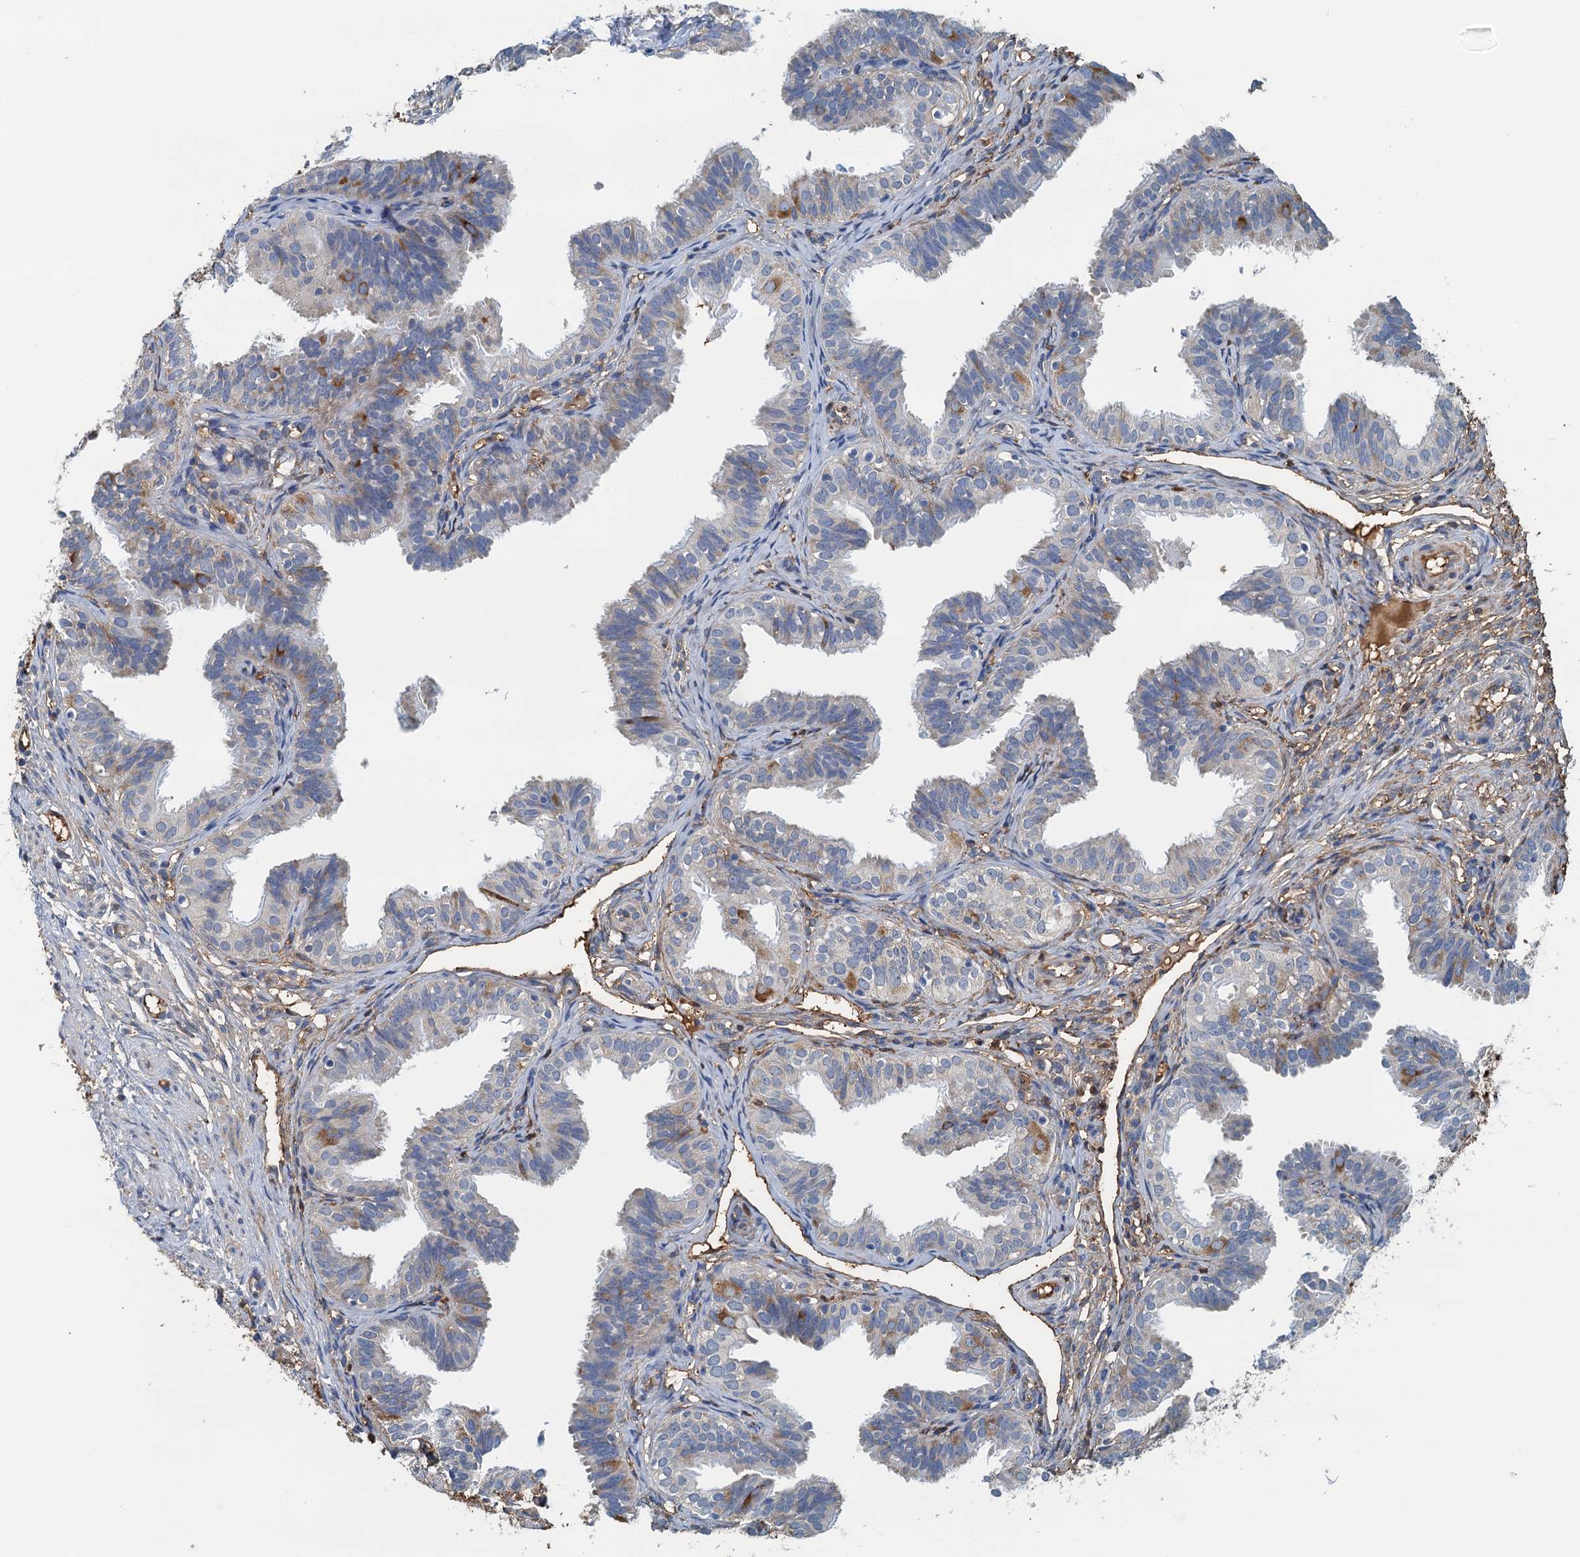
{"staining": {"intensity": "negative", "quantity": "none", "location": "none"}, "tissue": "fallopian tube", "cell_type": "Glandular cells", "image_type": "normal", "snomed": [{"axis": "morphology", "description": "Normal tissue, NOS"}, {"axis": "topography", "description": "Fallopian tube"}], "caption": "IHC micrograph of unremarkable fallopian tube stained for a protein (brown), which displays no positivity in glandular cells.", "gene": "LSM14B", "patient": {"sex": "female", "age": 35}}